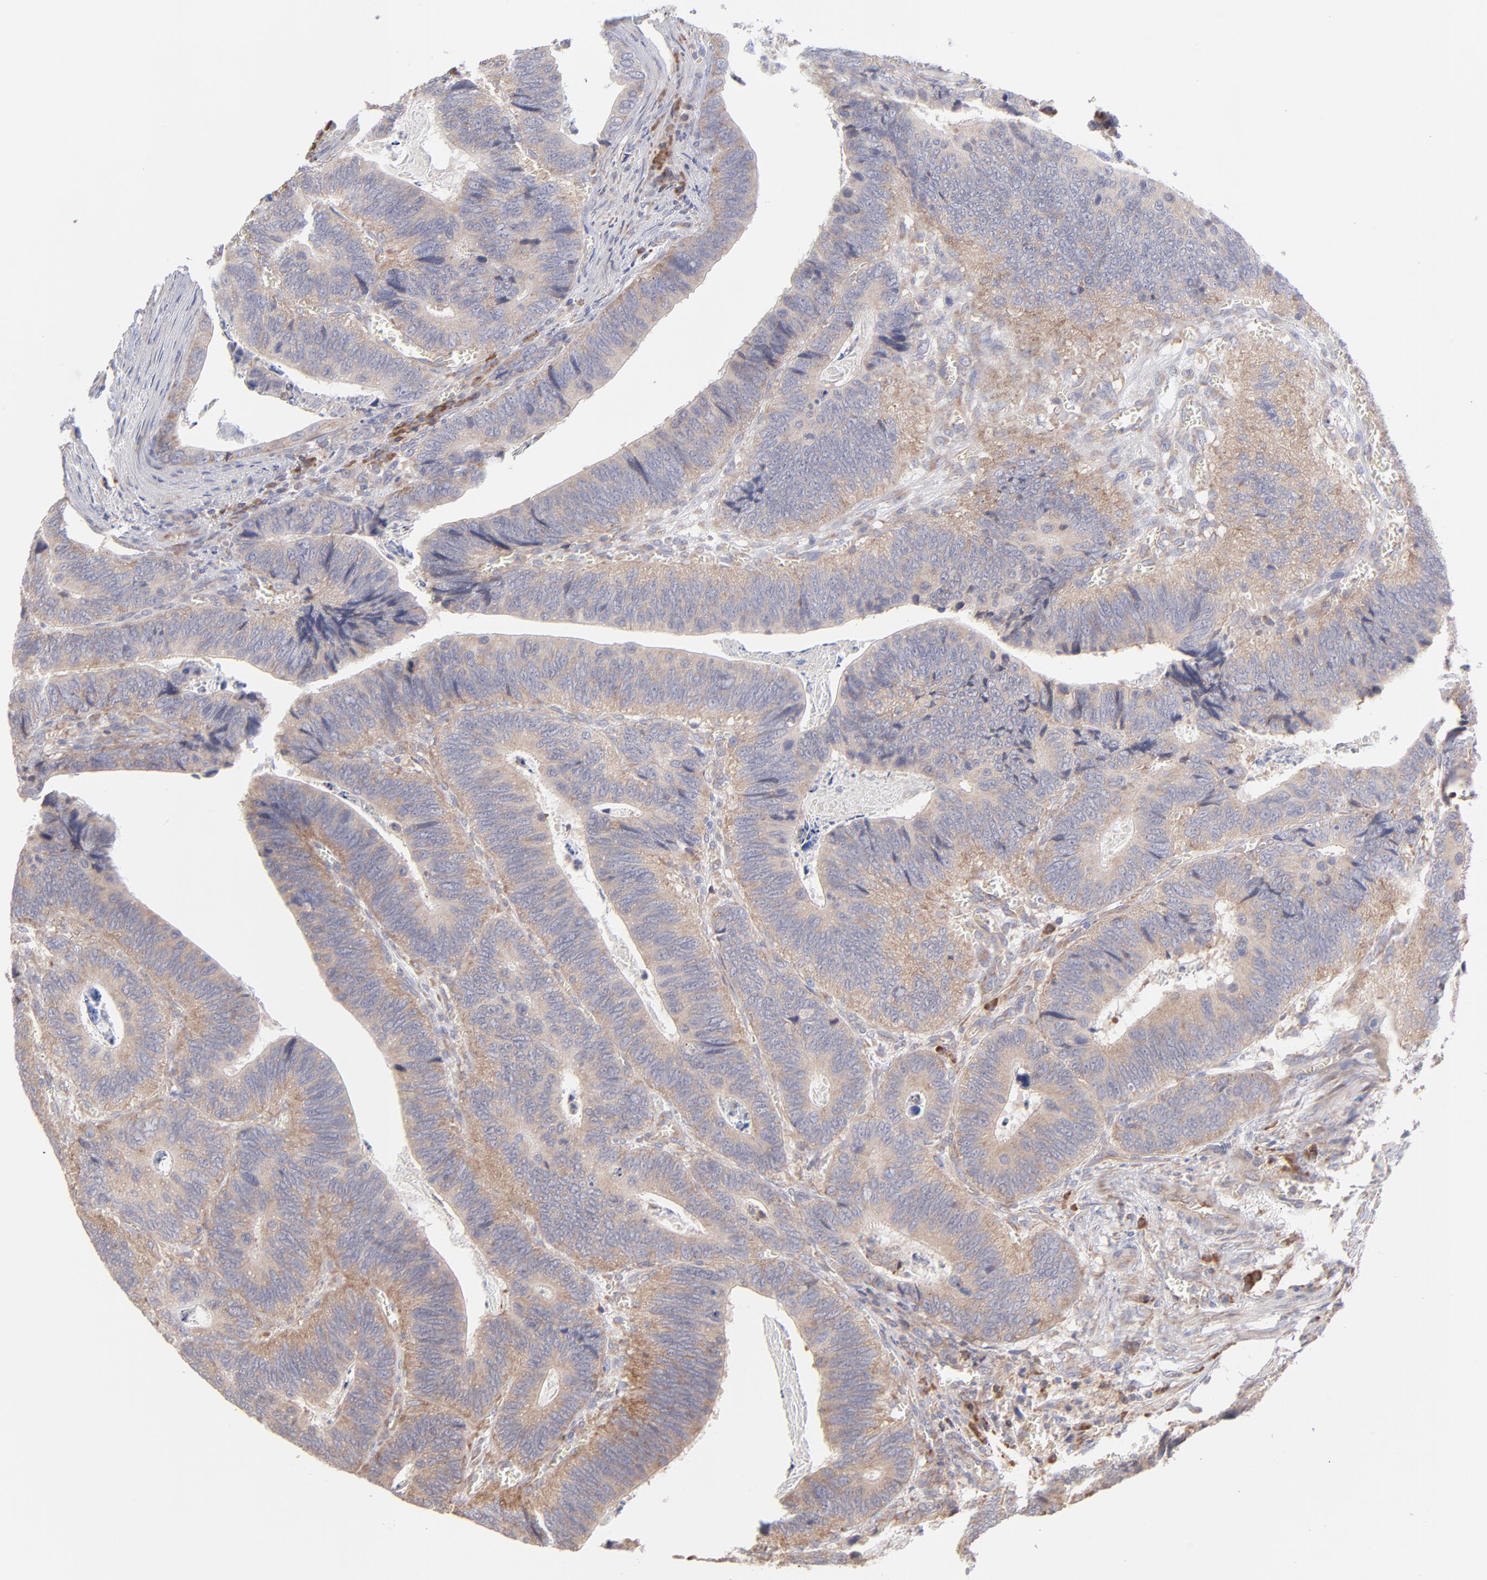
{"staining": {"intensity": "weak", "quantity": ">75%", "location": "cytoplasmic/membranous"}, "tissue": "colorectal cancer", "cell_type": "Tumor cells", "image_type": "cancer", "snomed": [{"axis": "morphology", "description": "Adenocarcinoma, NOS"}, {"axis": "topography", "description": "Colon"}], "caption": "Protein expression analysis of human colorectal cancer reveals weak cytoplasmic/membranous positivity in approximately >75% of tumor cells.", "gene": "RPLP0", "patient": {"sex": "male", "age": 72}}